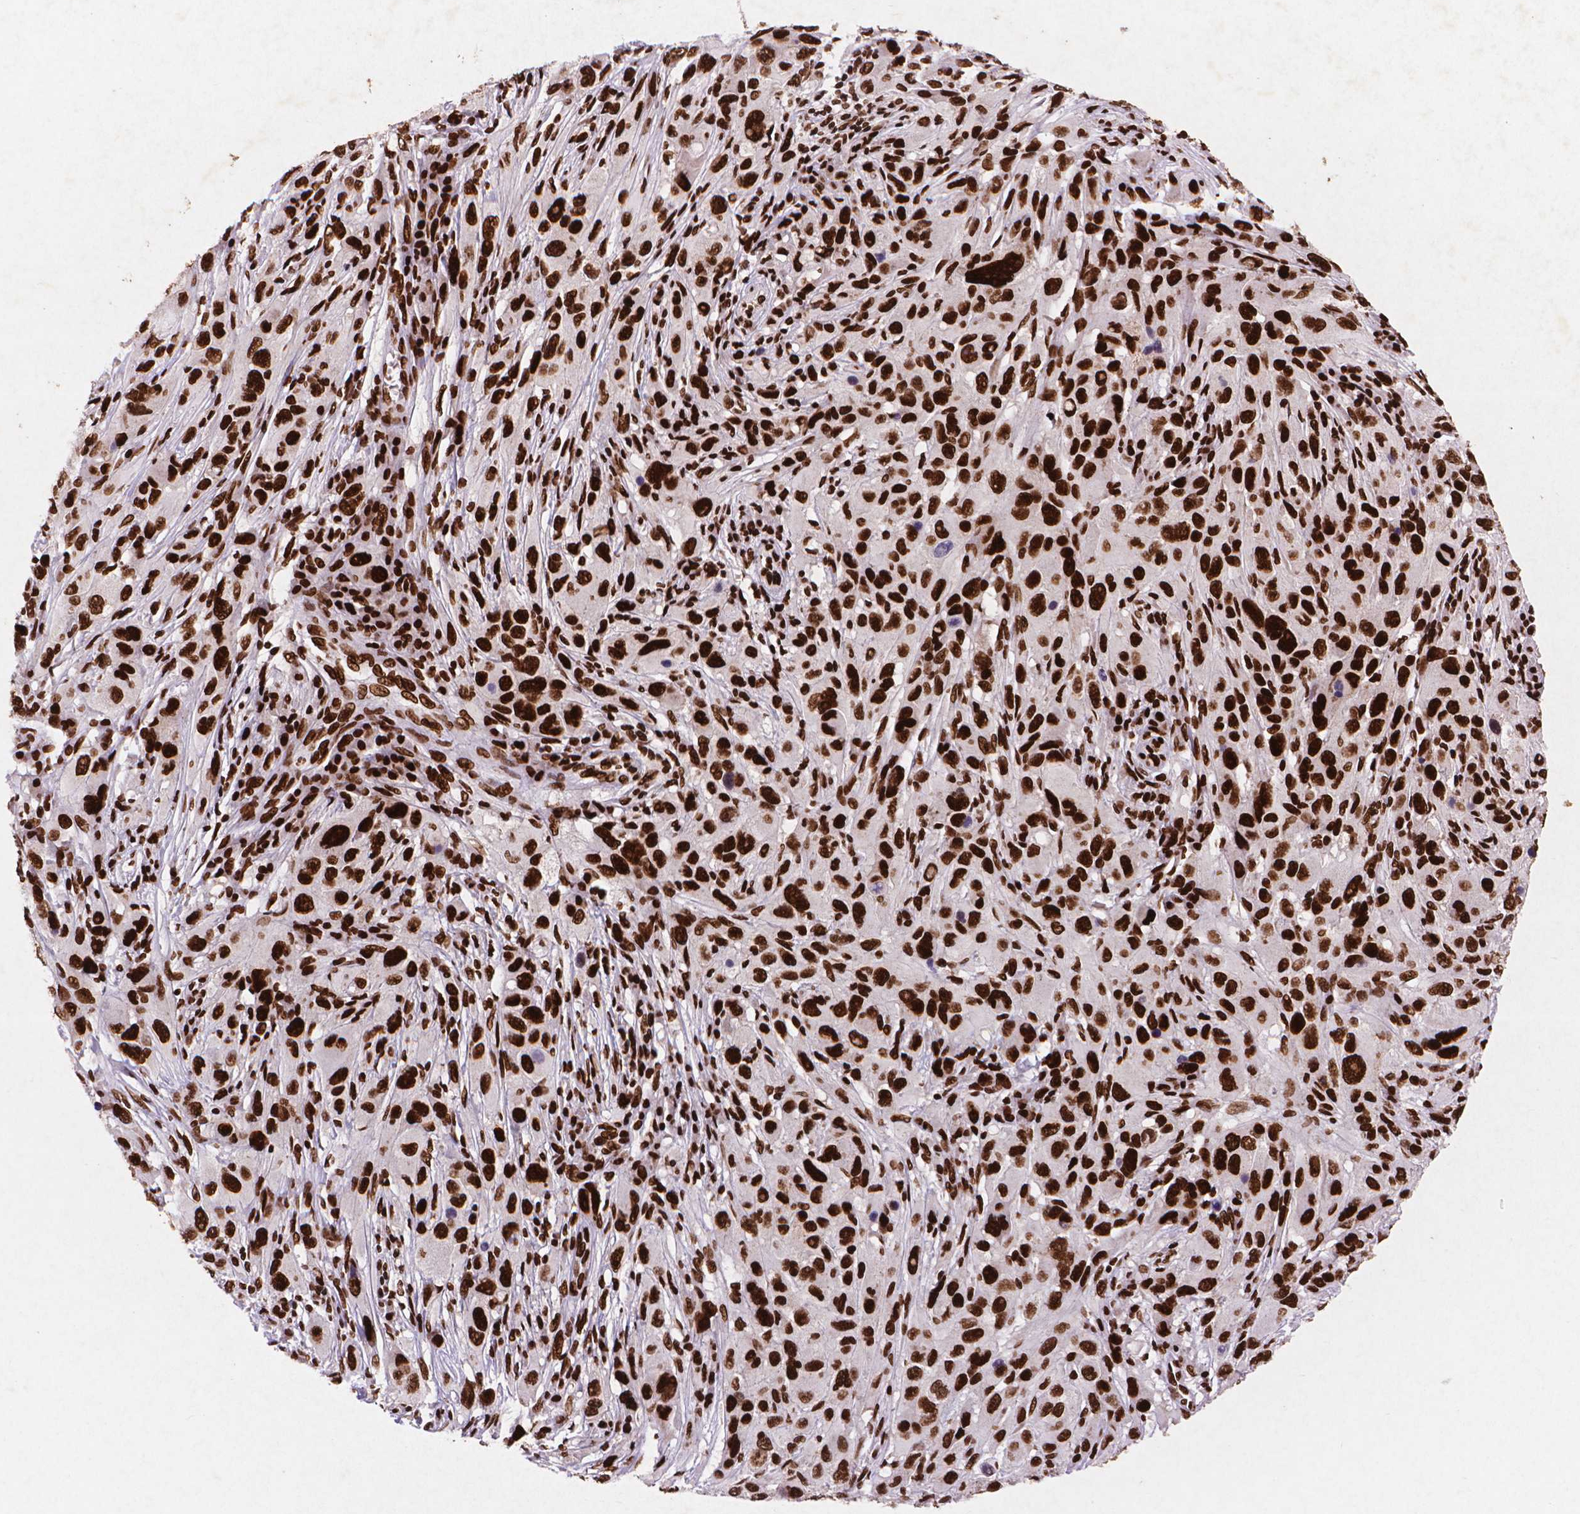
{"staining": {"intensity": "strong", "quantity": ">75%", "location": "nuclear"}, "tissue": "melanoma", "cell_type": "Tumor cells", "image_type": "cancer", "snomed": [{"axis": "morphology", "description": "Malignant melanoma, NOS"}, {"axis": "topography", "description": "Skin"}], "caption": "IHC photomicrograph of human melanoma stained for a protein (brown), which exhibits high levels of strong nuclear positivity in about >75% of tumor cells.", "gene": "CITED2", "patient": {"sex": "male", "age": 53}}